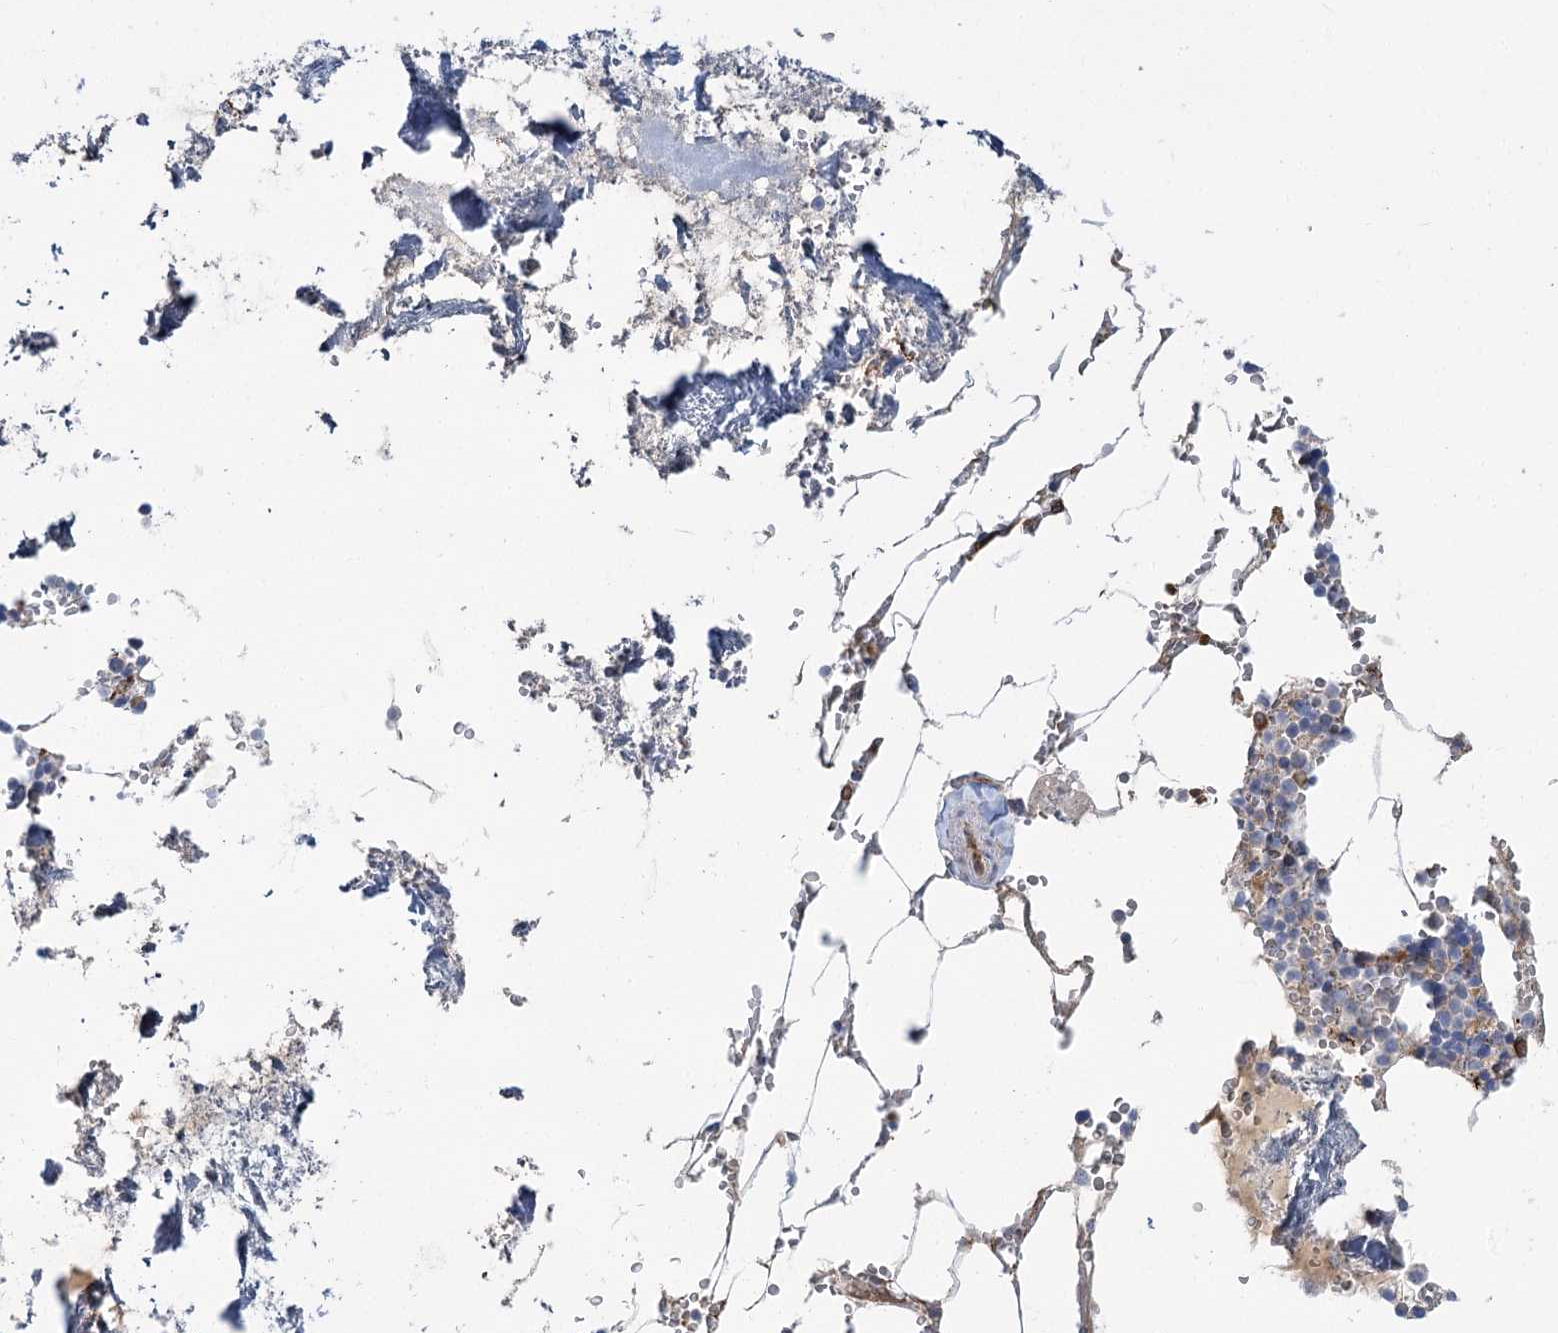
{"staining": {"intensity": "moderate", "quantity": "<25%", "location": "cytoplasmic/membranous"}, "tissue": "bone marrow", "cell_type": "Hematopoietic cells", "image_type": "normal", "snomed": [{"axis": "morphology", "description": "Normal tissue, NOS"}, {"axis": "topography", "description": "Bone marrow"}], "caption": "About <25% of hematopoietic cells in unremarkable human bone marrow demonstrate moderate cytoplasmic/membranous protein expression as visualized by brown immunohistochemical staining.", "gene": "GUSB", "patient": {"sex": "male", "age": 70}}